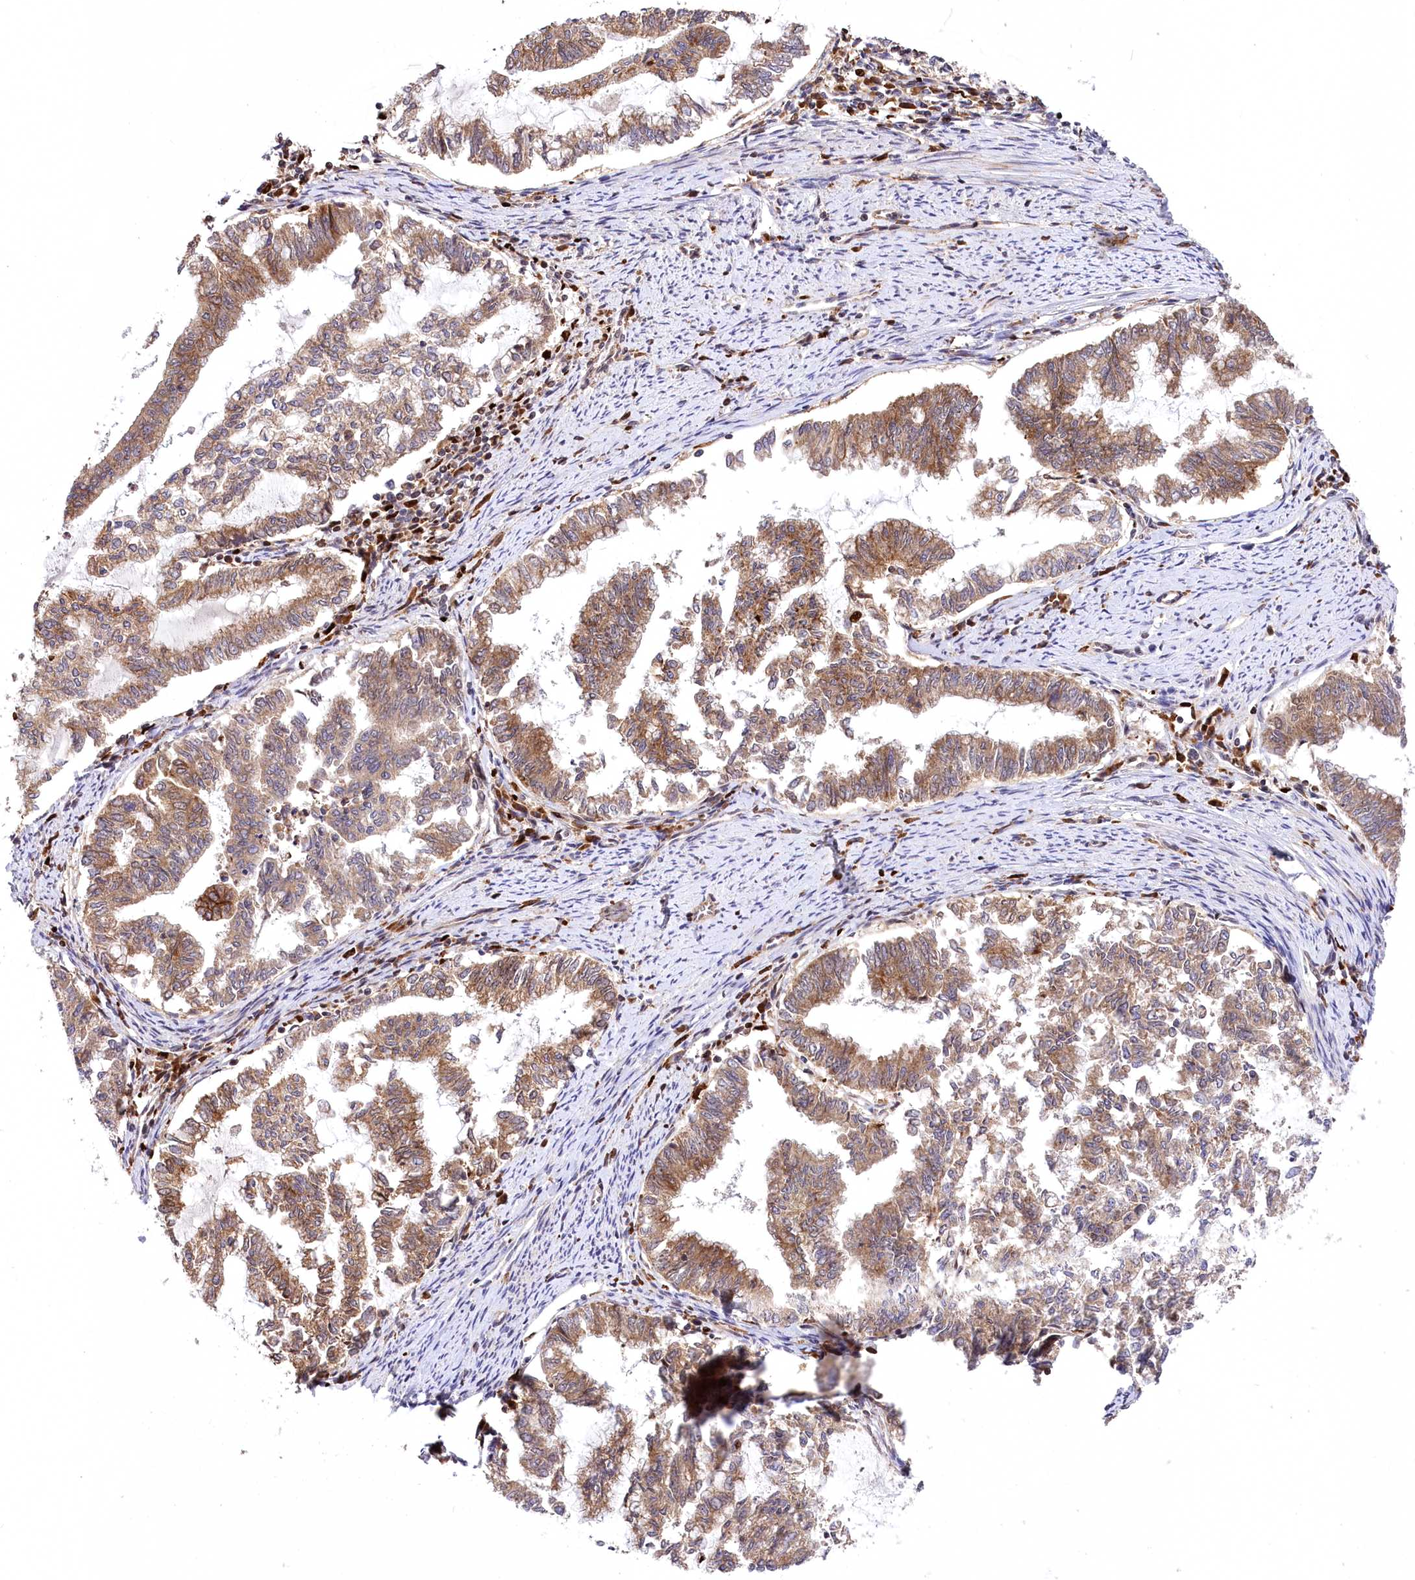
{"staining": {"intensity": "moderate", "quantity": ">75%", "location": "cytoplasmic/membranous"}, "tissue": "endometrial cancer", "cell_type": "Tumor cells", "image_type": "cancer", "snomed": [{"axis": "morphology", "description": "Adenocarcinoma, NOS"}, {"axis": "topography", "description": "Endometrium"}], "caption": "Immunohistochemical staining of endometrial cancer demonstrates medium levels of moderate cytoplasmic/membranous expression in about >75% of tumor cells.", "gene": "FIGN", "patient": {"sex": "female", "age": 79}}